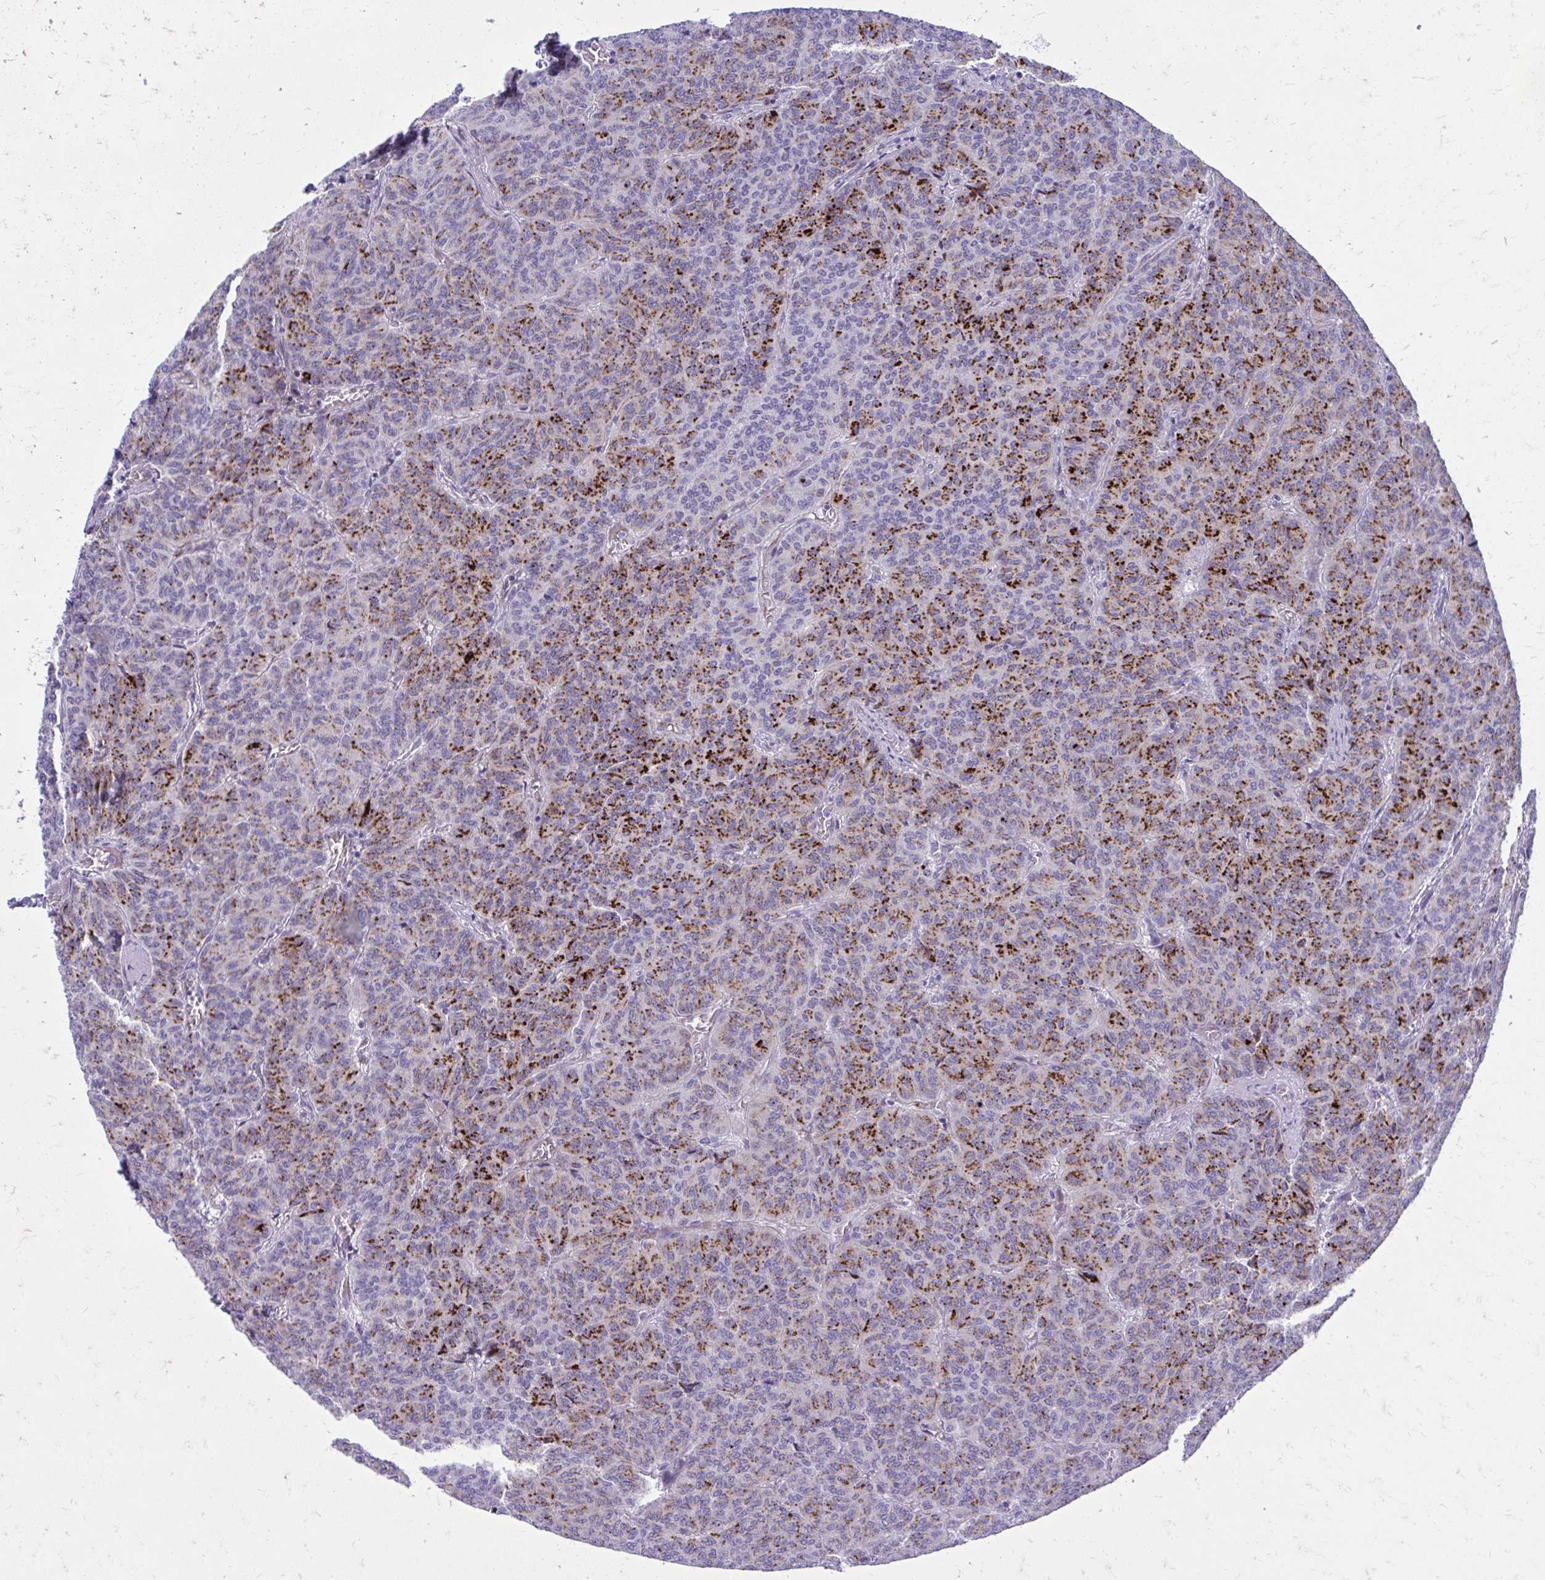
{"staining": {"intensity": "moderate", "quantity": "25%-75%", "location": "cytoplasmic/membranous"}, "tissue": "carcinoid", "cell_type": "Tumor cells", "image_type": "cancer", "snomed": [{"axis": "morphology", "description": "Carcinoid, malignant, NOS"}, {"axis": "topography", "description": "Lung"}], "caption": "Immunohistochemical staining of human carcinoid shows medium levels of moderate cytoplasmic/membranous protein expression in about 25%-75% of tumor cells.", "gene": "LCN15", "patient": {"sex": "male", "age": 61}}